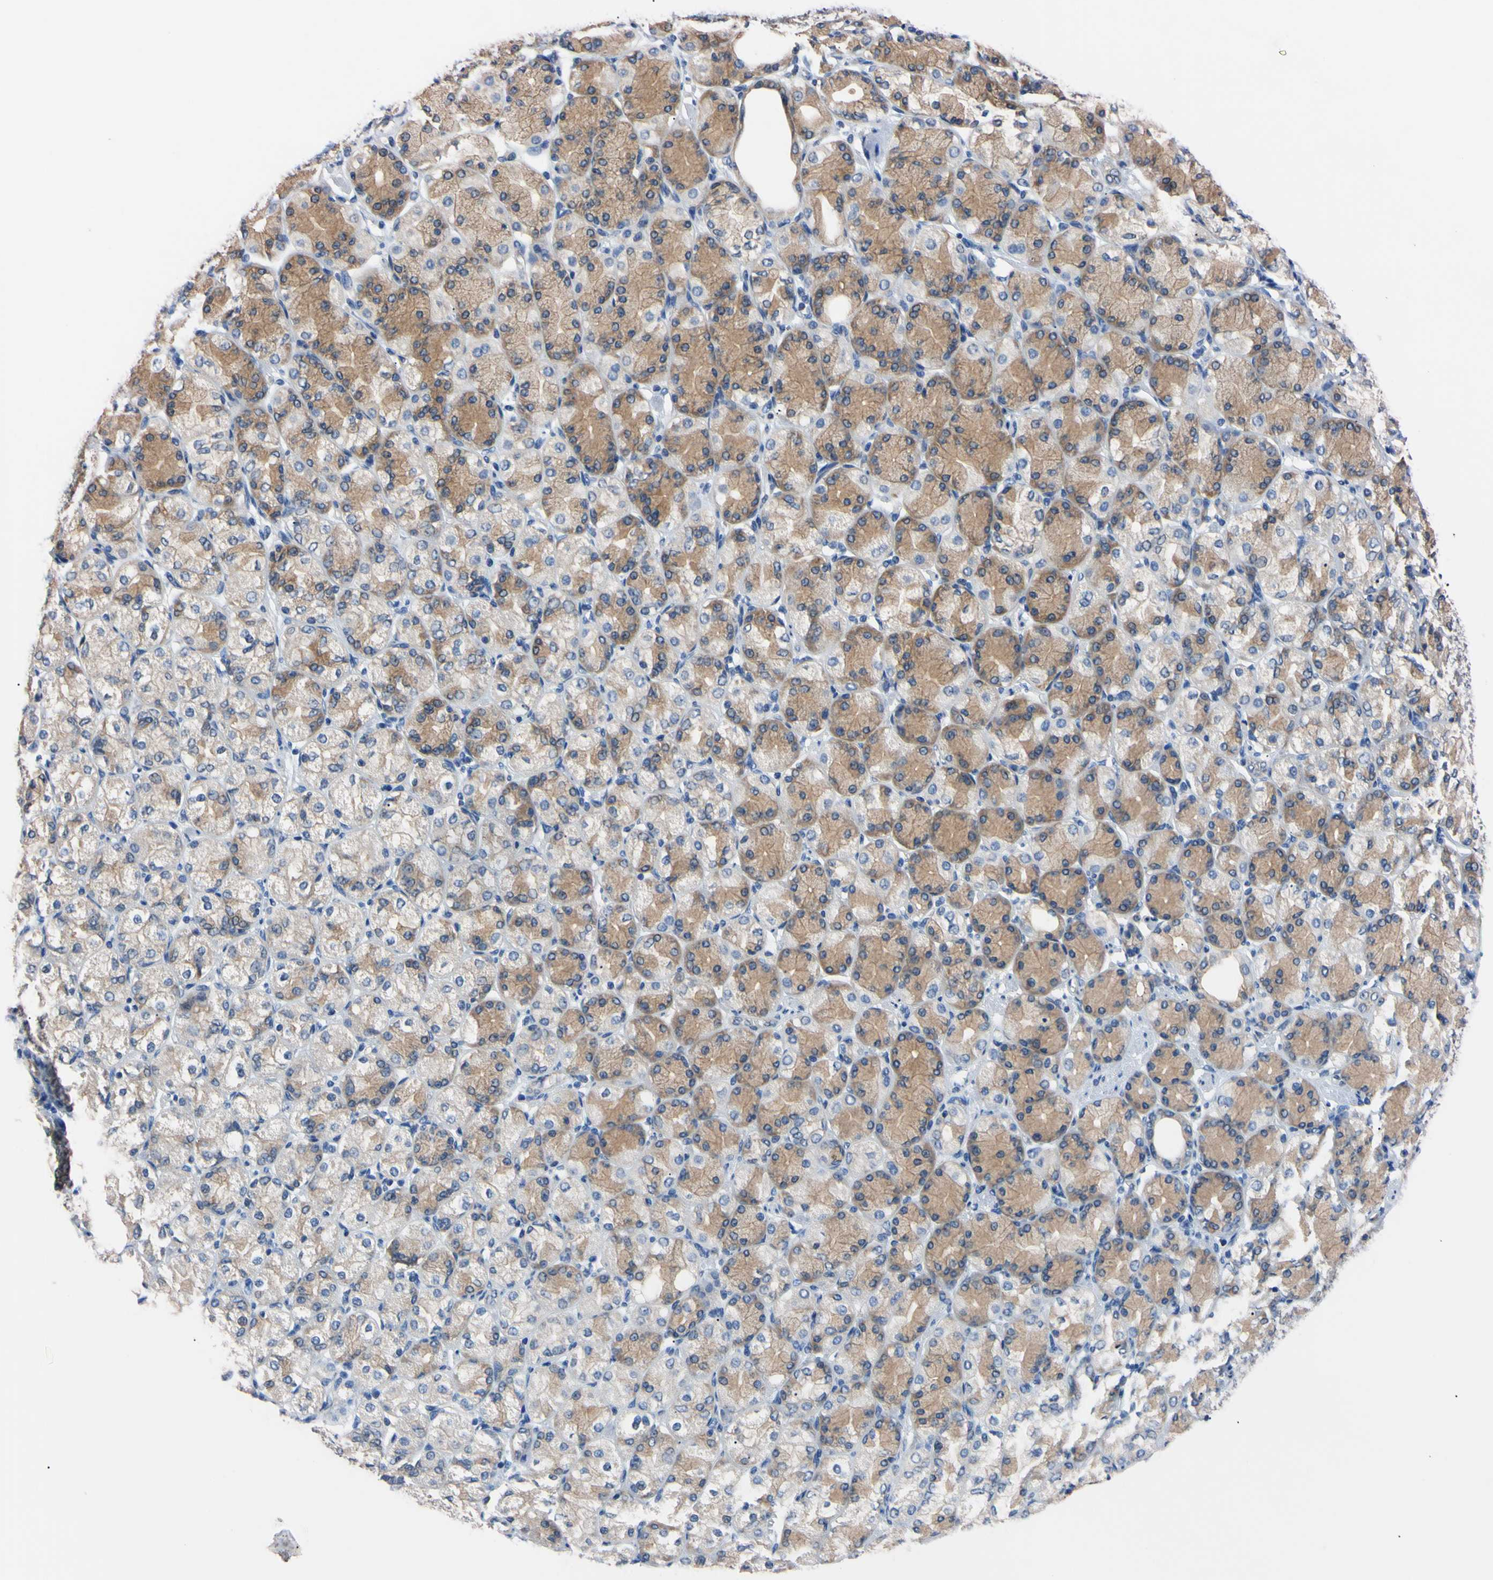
{"staining": {"intensity": "moderate", "quantity": "25%-75%", "location": "cytoplasmic/membranous"}, "tissue": "stomach cancer", "cell_type": "Tumor cells", "image_type": "cancer", "snomed": [{"axis": "morphology", "description": "Normal tissue, NOS"}, {"axis": "morphology", "description": "Adenocarcinoma, NOS"}, {"axis": "morphology", "description": "Adenocarcinoma, High grade"}, {"axis": "topography", "description": "Stomach, upper"}, {"axis": "topography", "description": "Stomach"}], "caption": "Immunohistochemistry histopathology image of adenocarcinoma (stomach) stained for a protein (brown), which shows medium levels of moderate cytoplasmic/membranous positivity in about 25%-75% of tumor cells.", "gene": "RARS1", "patient": {"sex": "female", "age": 65}}